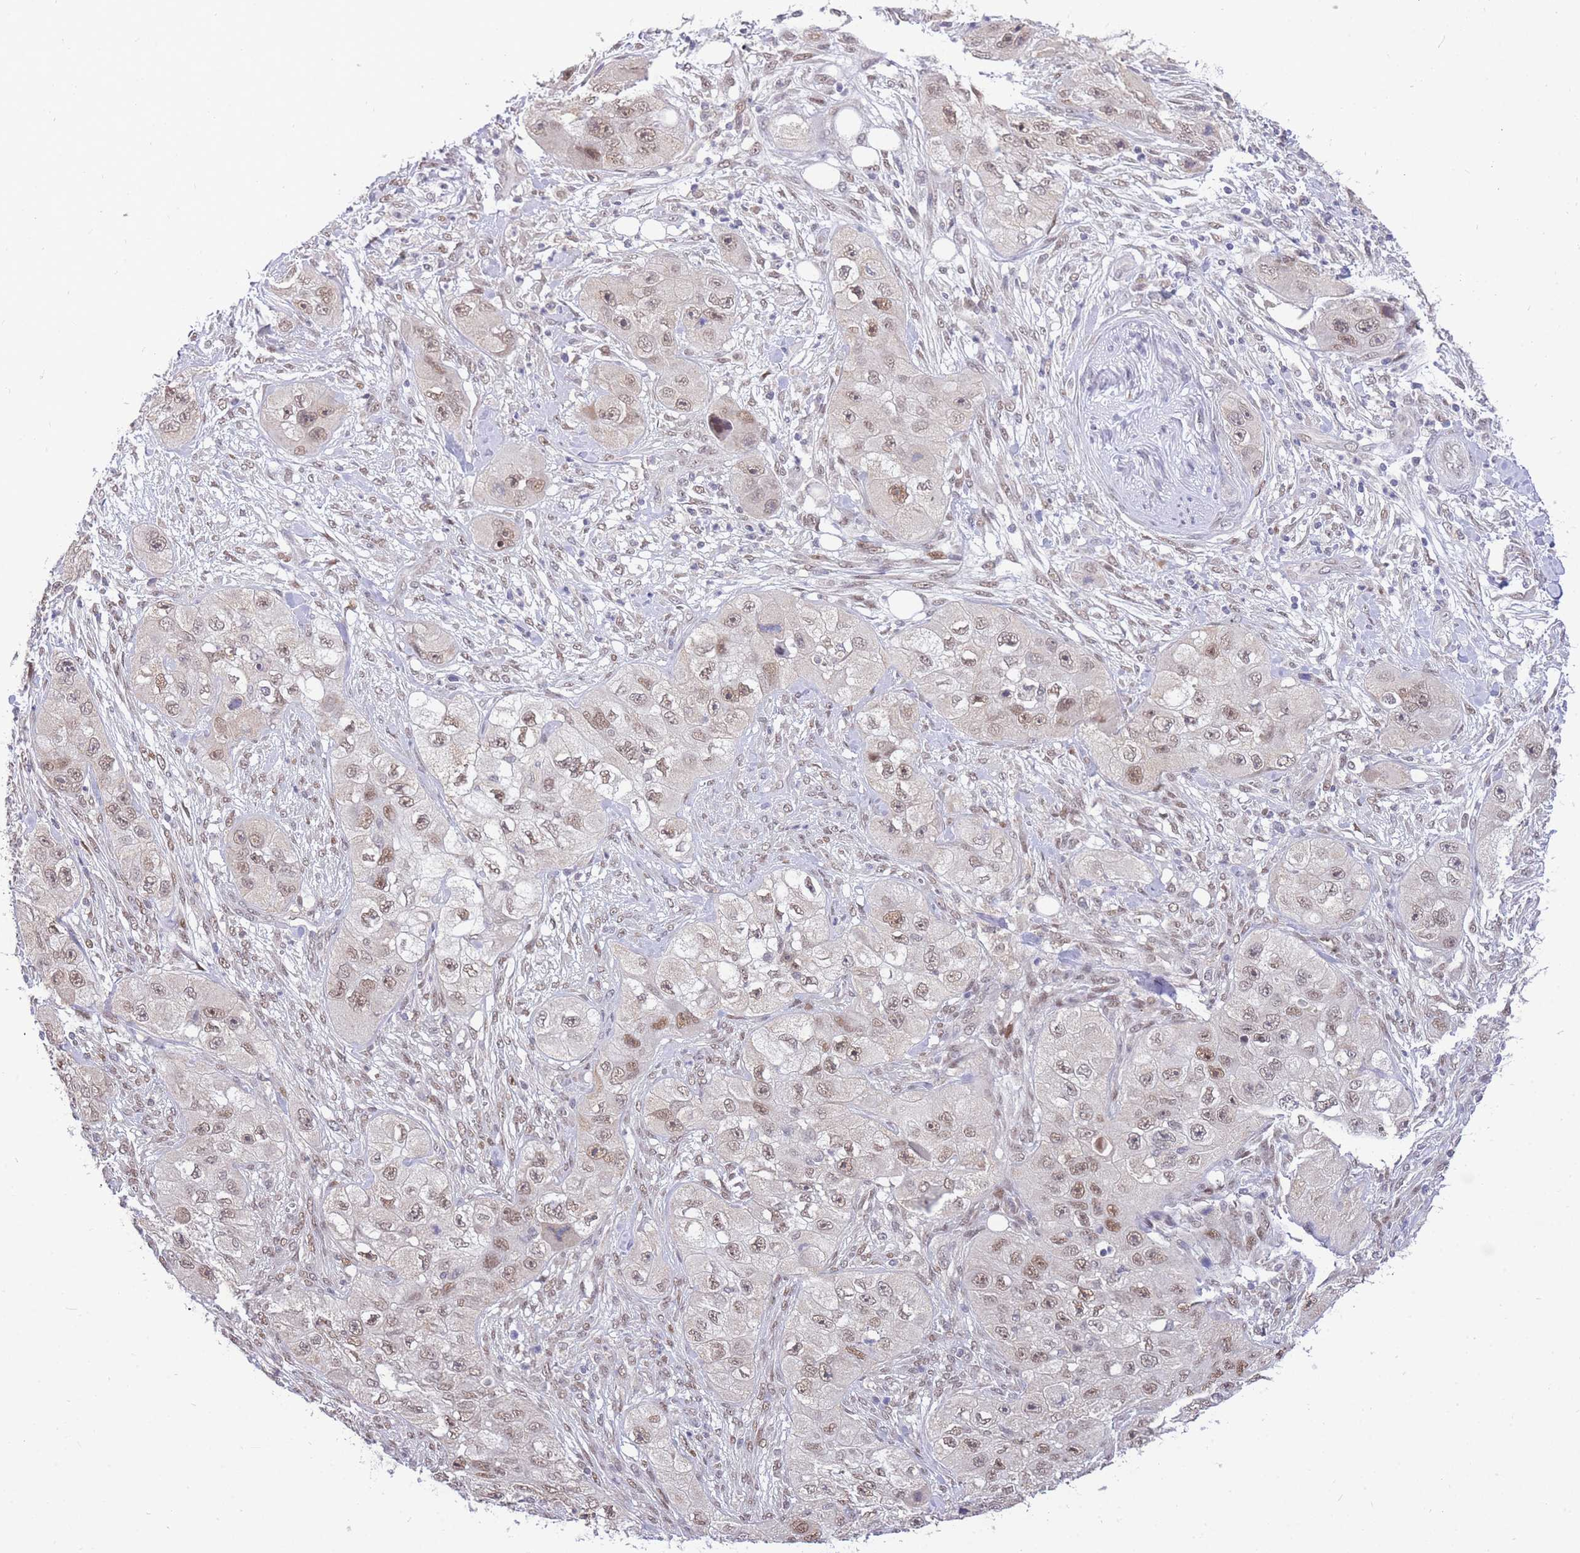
{"staining": {"intensity": "weak", "quantity": ">75%", "location": "nuclear"}, "tissue": "skin cancer", "cell_type": "Tumor cells", "image_type": "cancer", "snomed": [{"axis": "morphology", "description": "Squamous cell carcinoma, NOS"}, {"axis": "topography", "description": "Skin"}, {"axis": "topography", "description": "Subcutis"}], "caption": "Skin squamous cell carcinoma tissue reveals weak nuclear staining in about >75% of tumor cells, visualized by immunohistochemistry.", "gene": "PUS10", "patient": {"sex": "male", "age": 73}}